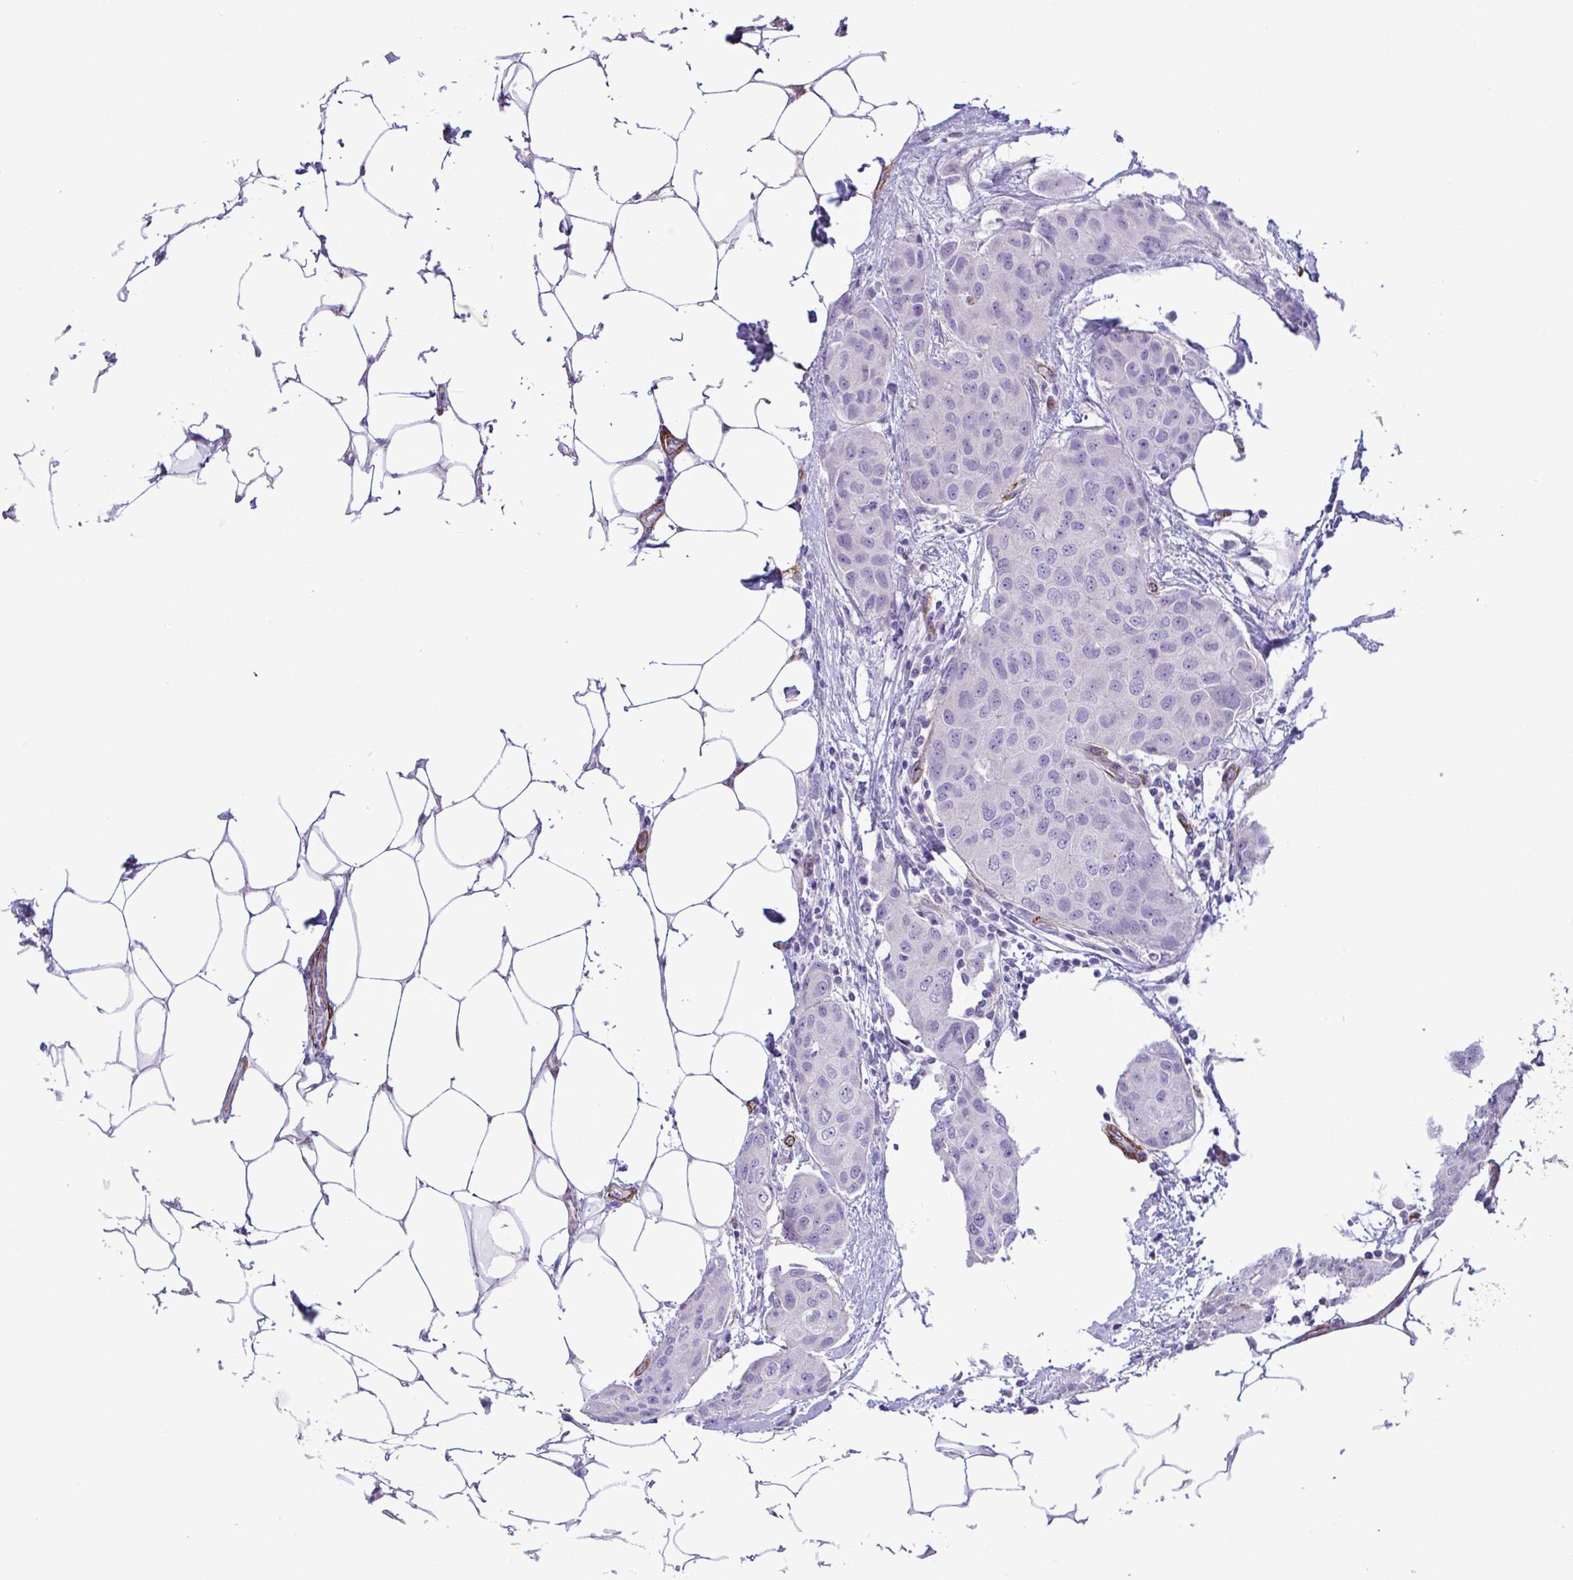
{"staining": {"intensity": "negative", "quantity": "none", "location": "none"}, "tissue": "breast cancer", "cell_type": "Tumor cells", "image_type": "cancer", "snomed": [{"axis": "morphology", "description": "Duct carcinoma"}, {"axis": "topography", "description": "Breast"}, {"axis": "topography", "description": "Lymph node"}], "caption": "This micrograph is of breast cancer (infiltrating ductal carcinoma) stained with immunohistochemistry to label a protein in brown with the nuclei are counter-stained blue. There is no expression in tumor cells. (DAB immunohistochemistry visualized using brightfield microscopy, high magnification).", "gene": "SYNPO2L", "patient": {"sex": "female", "age": 80}}